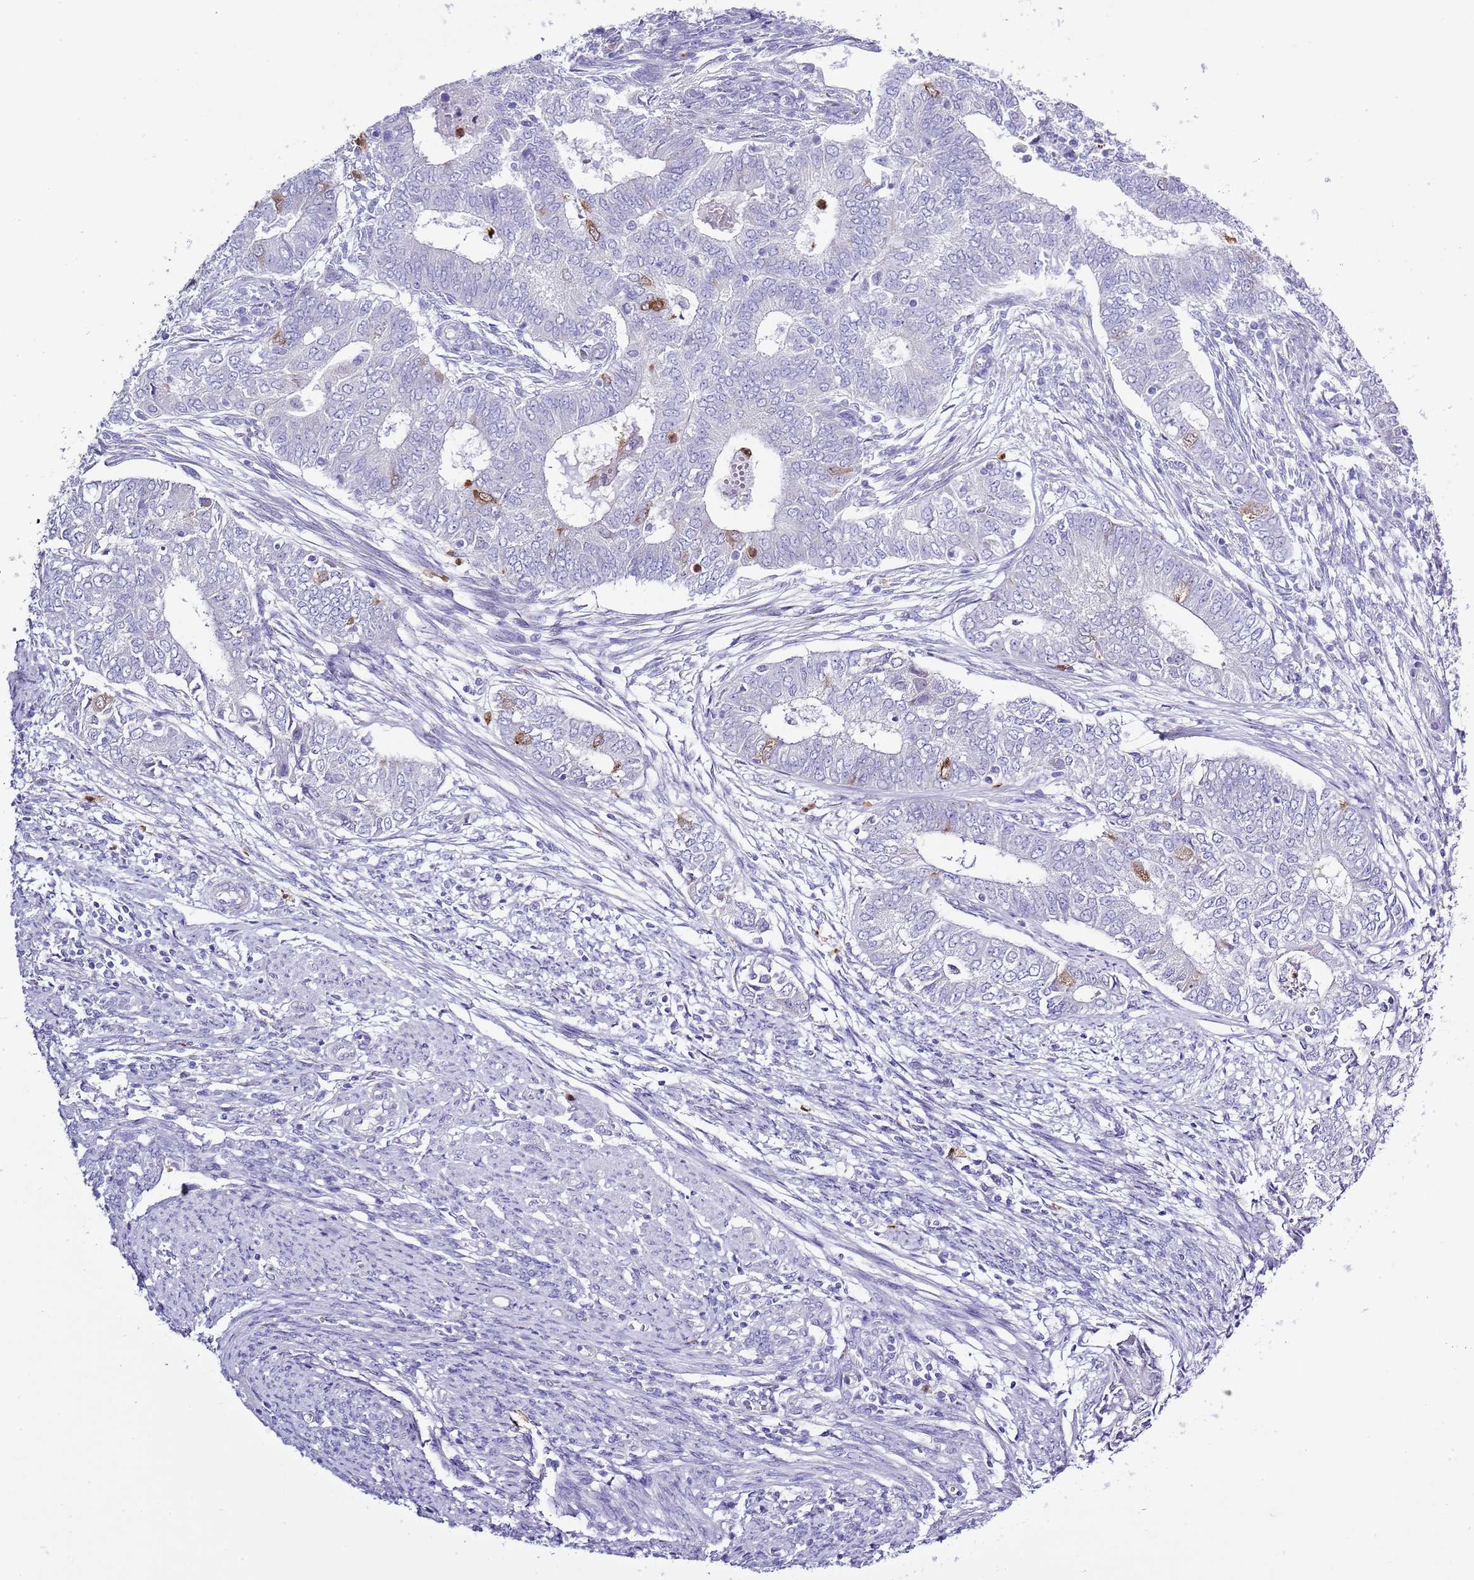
{"staining": {"intensity": "moderate", "quantity": "<25%", "location": "cytoplasmic/membranous"}, "tissue": "endometrial cancer", "cell_type": "Tumor cells", "image_type": "cancer", "snomed": [{"axis": "morphology", "description": "Adenocarcinoma, NOS"}, {"axis": "topography", "description": "Endometrium"}], "caption": "Protein expression analysis of endometrial adenocarcinoma shows moderate cytoplasmic/membranous staining in about <25% of tumor cells.", "gene": "ZFP2", "patient": {"sex": "female", "age": 62}}